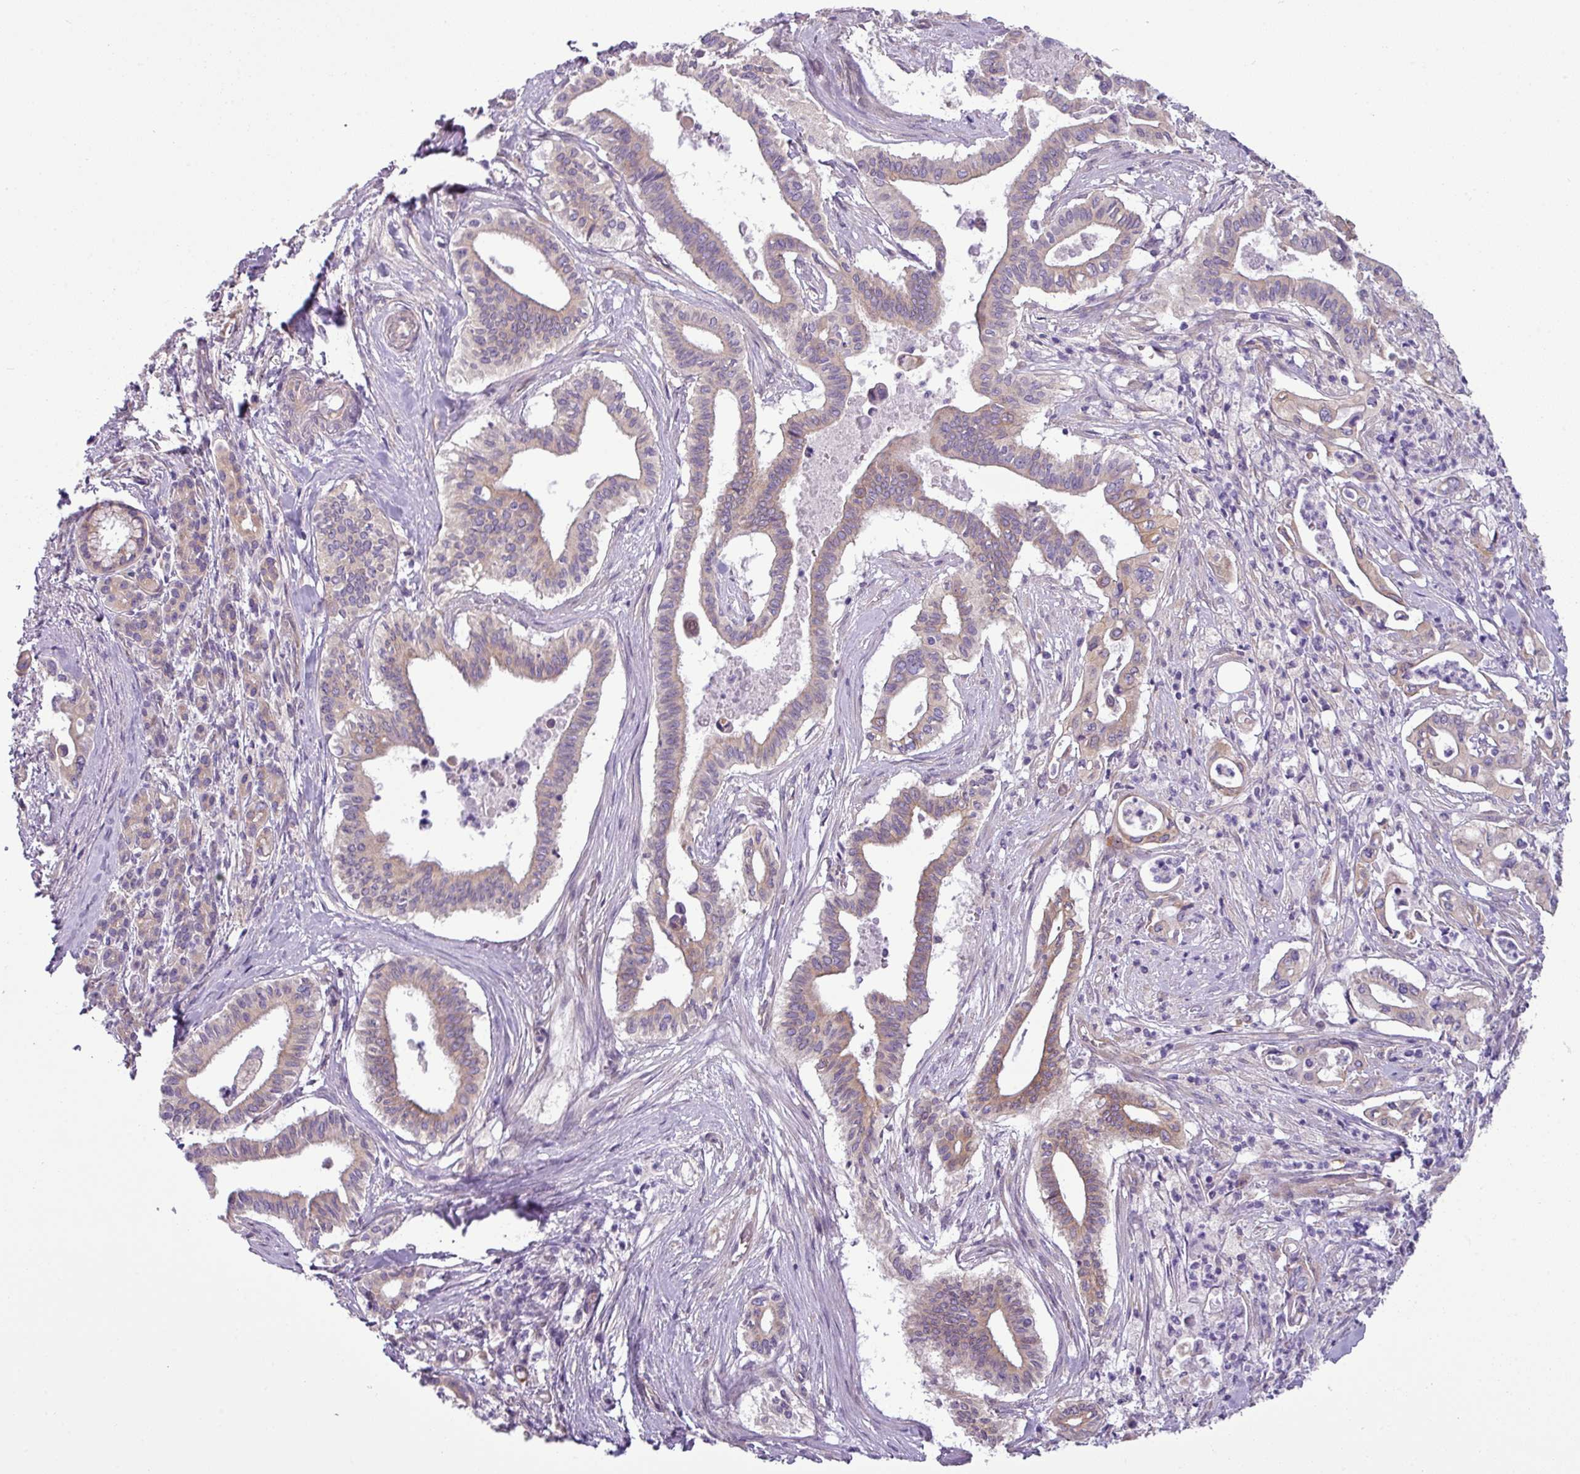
{"staining": {"intensity": "moderate", "quantity": ">75%", "location": "cytoplasmic/membranous"}, "tissue": "pancreatic cancer", "cell_type": "Tumor cells", "image_type": "cancer", "snomed": [{"axis": "morphology", "description": "Adenocarcinoma, NOS"}, {"axis": "topography", "description": "Pancreas"}], "caption": "A brown stain shows moderate cytoplasmic/membranous expression of a protein in human pancreatic cancer tumor cells. (DAB (3,3'-diaminobenzidine) IHC, brown staining for protein, blue staining for nuclei).", "gene": "TOR1AIP2", "patient": {"sex": "female", "age": 77}}